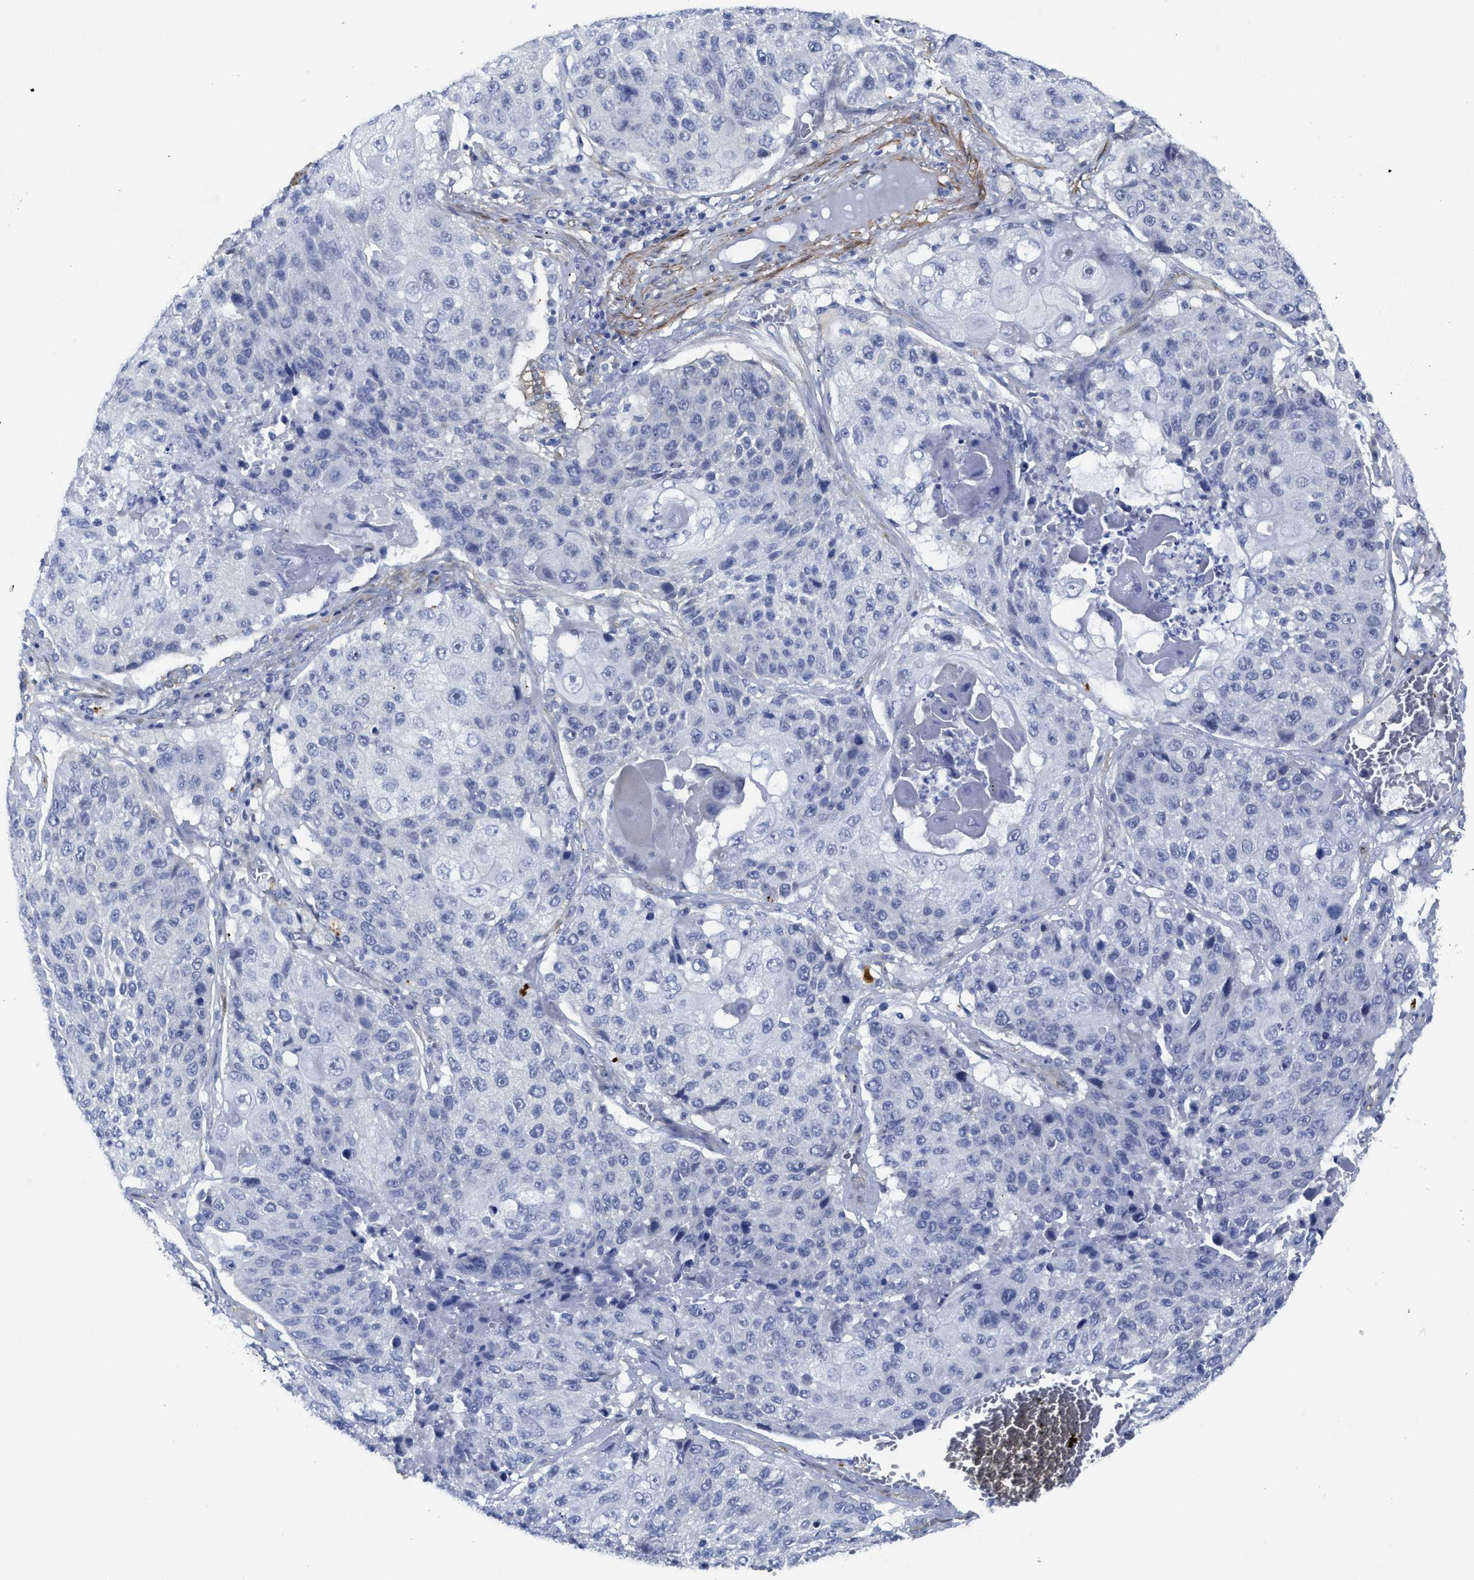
{"staining": {"intensity": "negative", "quantity": "none", "location": "none"}, "tissue": "lung cancer", "cell_type": "Tumor cells", "image_type": "cancer", "snomed": [{"axis": "morphology", "description": "Squamous cell carcinoma, NOS"}, {"axis": "topography", "description": "Lung"}], "caption": "Tumor cells show no significant protein positivity in squamous cell carcinoma (lung).", "gene": "TUB", "patient": {"sex": "male", "age": 61}}